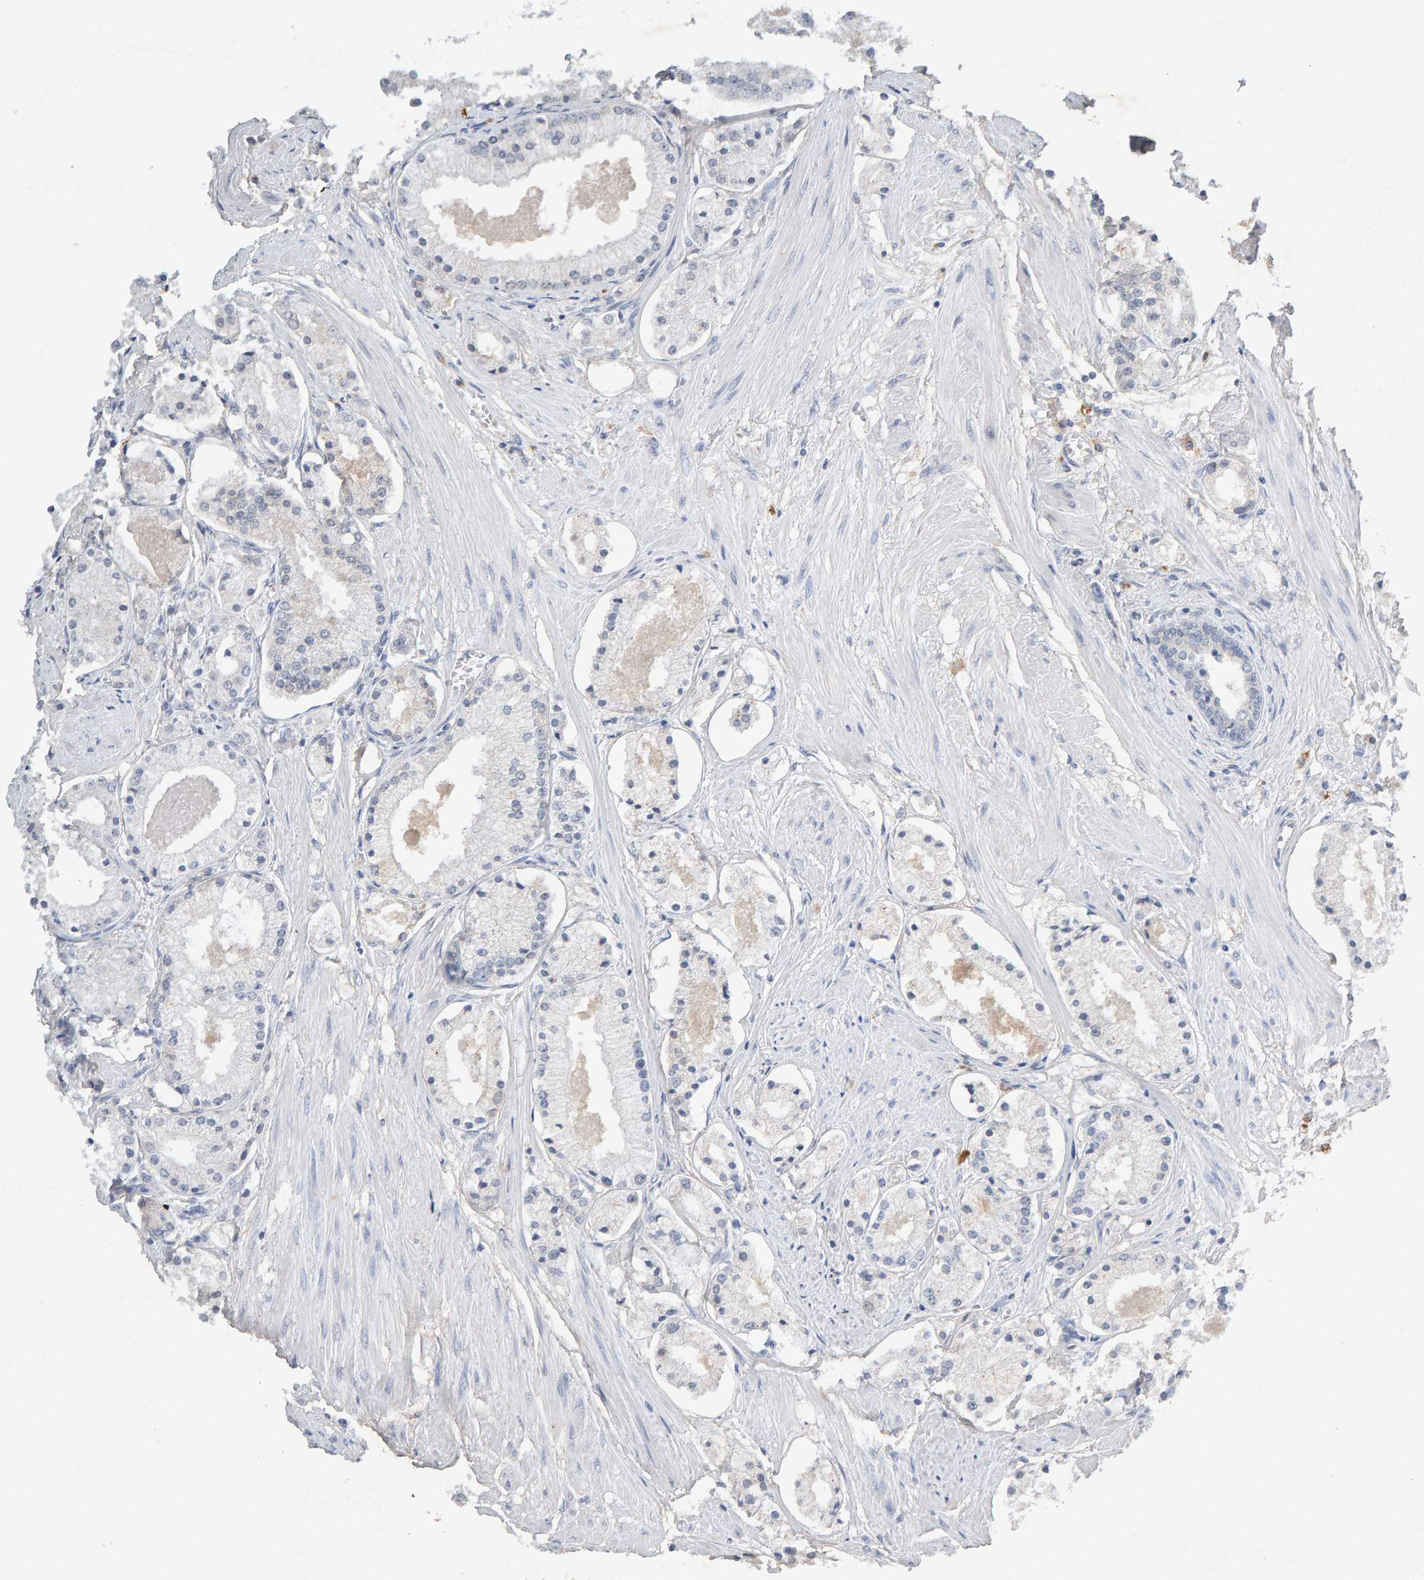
{"staining": {"intensity": "negative", "quantity": "none", "location": "none"}, "tissue": "prostate cancer", "cell_type": "Tumor cells", "image_type": "cancer", "snomed": [{"axis": "morphology", "description": "Adenocarcinoma, High grade"}, {"axis": "topography", "description": "Prostate"}], "caption": "Immunohistochemistry (IHC) of human prostate cancer (high-grade adenocarcinoma) demonstrates no positivity in tumor cells. The staining was performed using DAB to visualize the protein expression in brown, while the nuclei were stained in blue with hematoxylin (Magnification: 20x).", "gene": "PTPRM", "patient": {"sex": "male", "age": 66}}